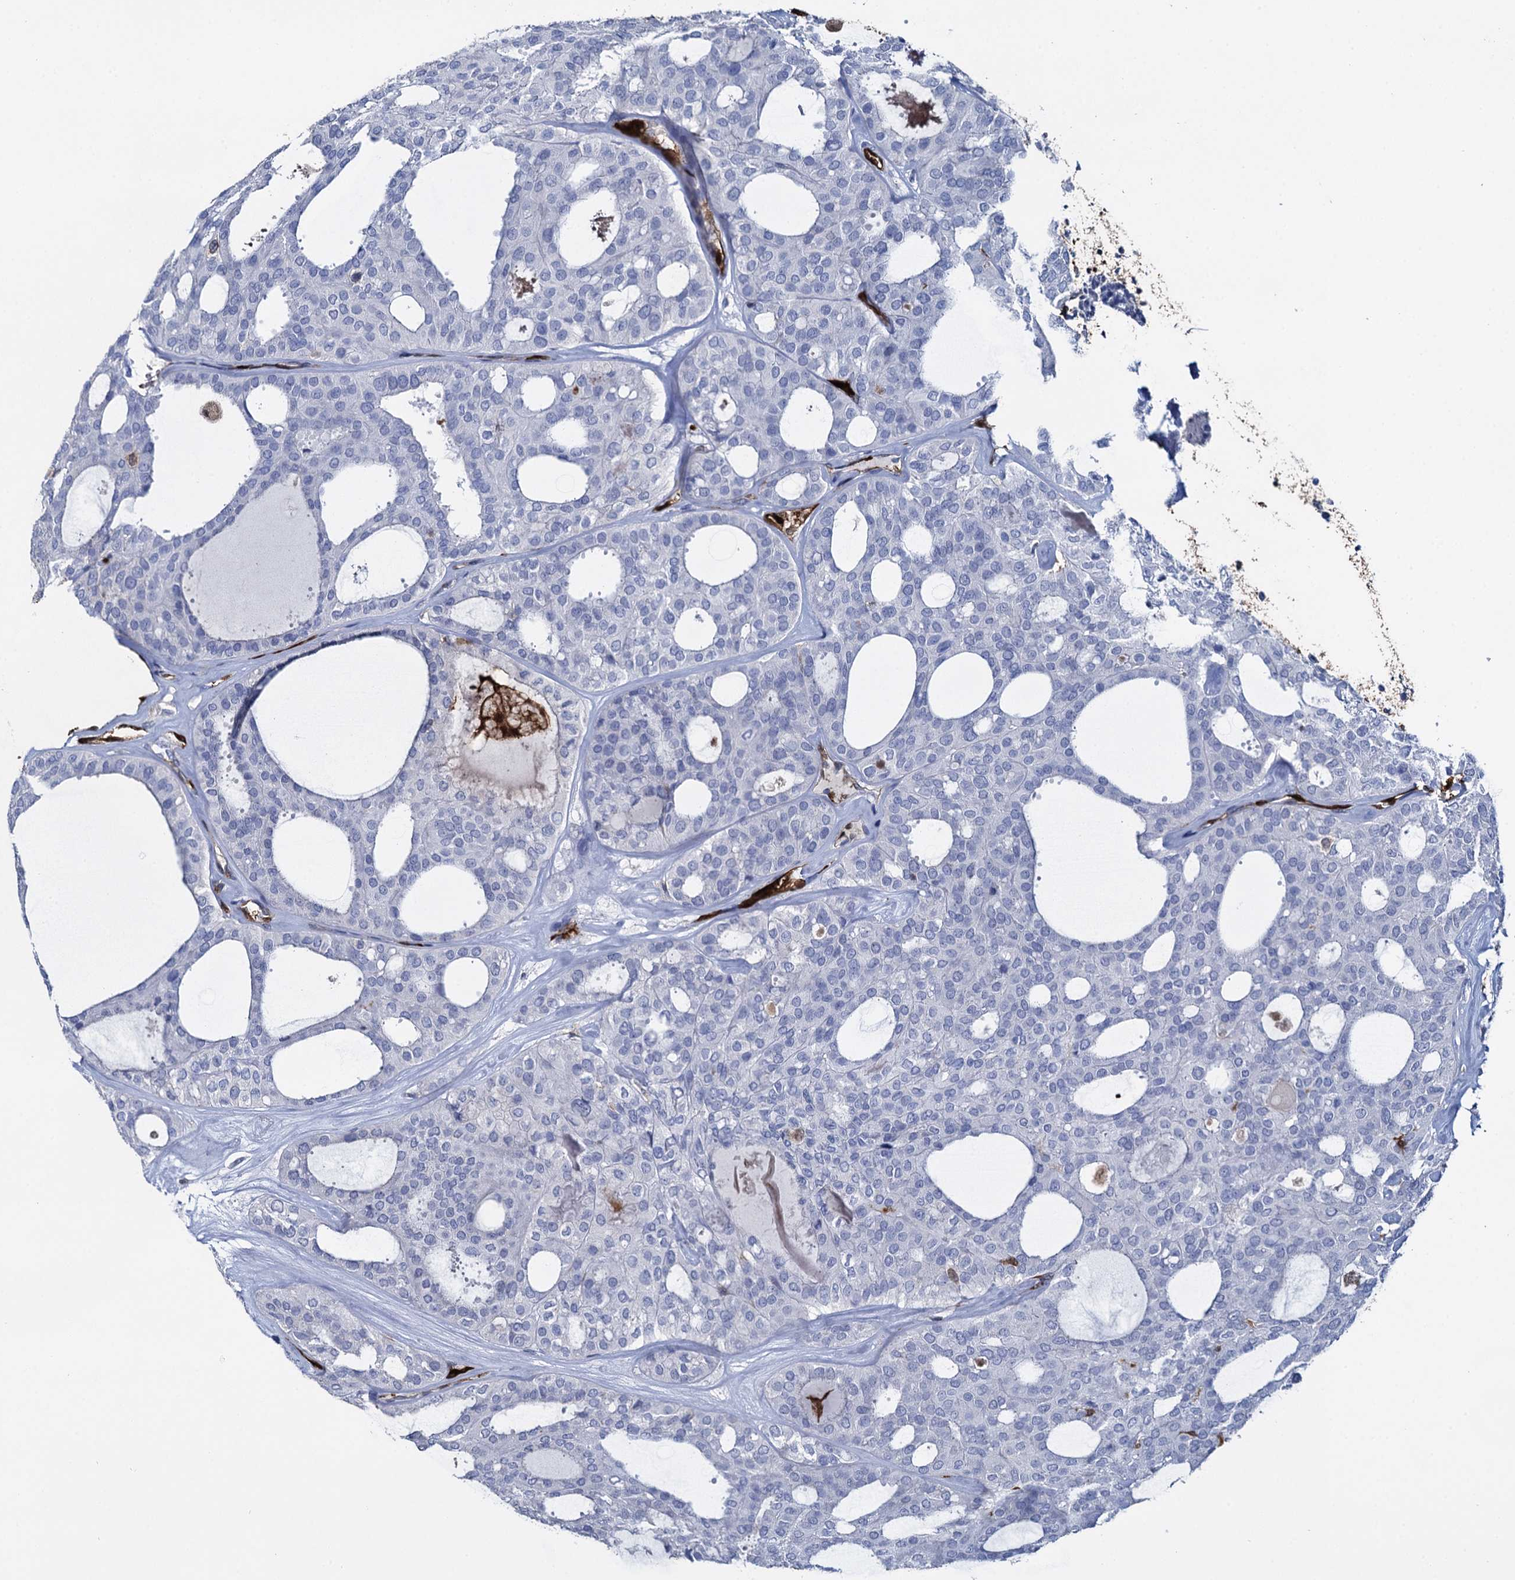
{"staining": {"intensity": "negative", "quantity": "none", "location": "none"}, "tissue": "thyroid cancer", "cell_type": "Tumor cells", "image_type": "cancer", "snomed": [{"axis": "morphology", "description": "Follicular adenoma carcinoma, NOS"}, {"axis": "topography", "description": "Thyroid gland"}], "caption": "High power microscopy image of an immunohistochemistry micrograph of thyroid cancer (follicular adenoma carcinoma), revealing no significant expression in tumor cells. Brightfield microscopy of immunohistochemistry (IHC) stained with DAB (brown) and hematoxylin (blue), captured at high magnification.", "gene": "FABP5", "patient": {"sex": "male", "age": 75}}